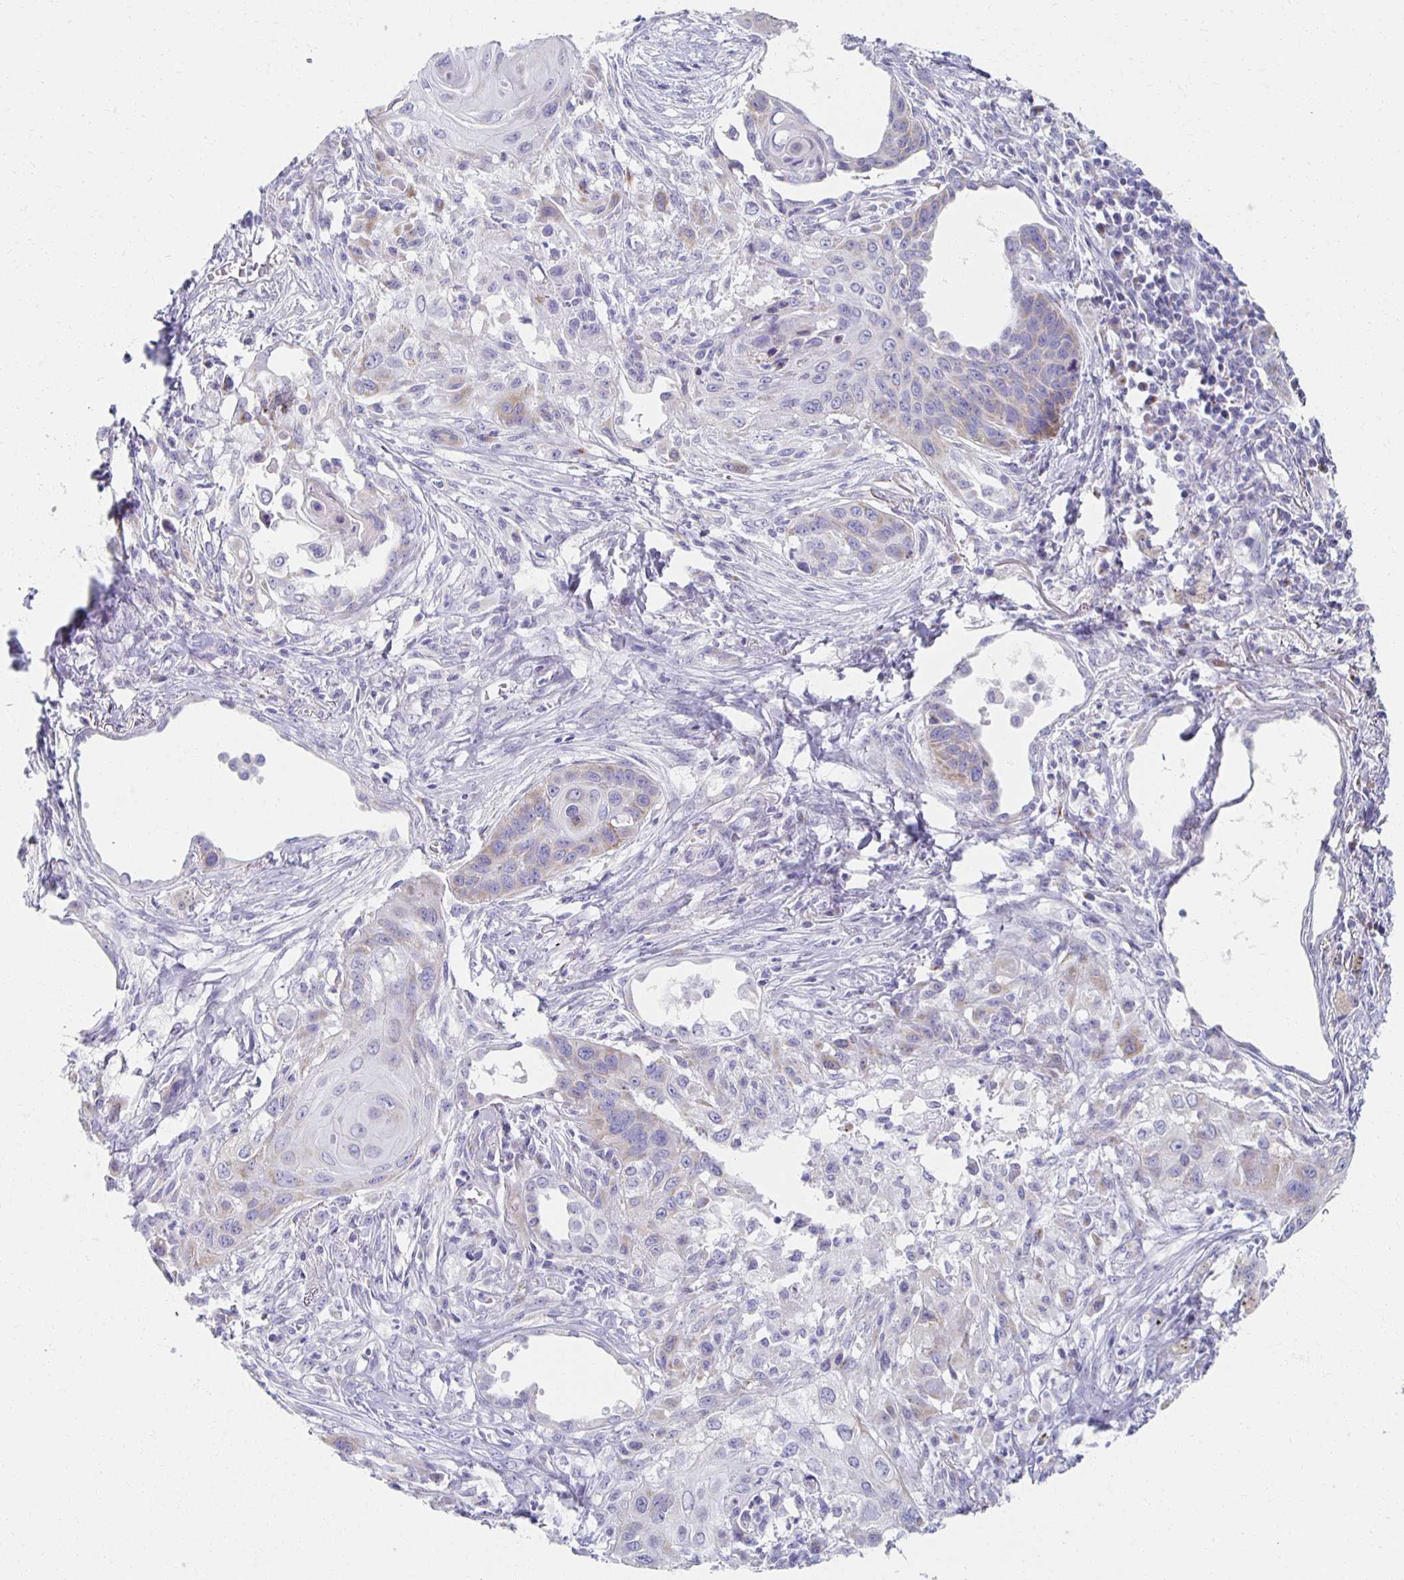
{"staining": {"intensity": "weak", "quantity": "<25%", "location": "cytoplasmic/membranous"}, "tissue": "lung cancer", "cell_type": "Tumor cells", "image_type": "cancer", "snomed": [{"axis": "morphology", "description": "Squamous cell carcinoma, NOS"}, {"axis": "topography", "description": "Lung"}], "caption": "Tumor cells show no significant staining in lung cancer (squamous cell carcinoma). Nuclei are stained in blue.", "gene": "TEX44", "patient": {"sex": "male", "age": 71}}